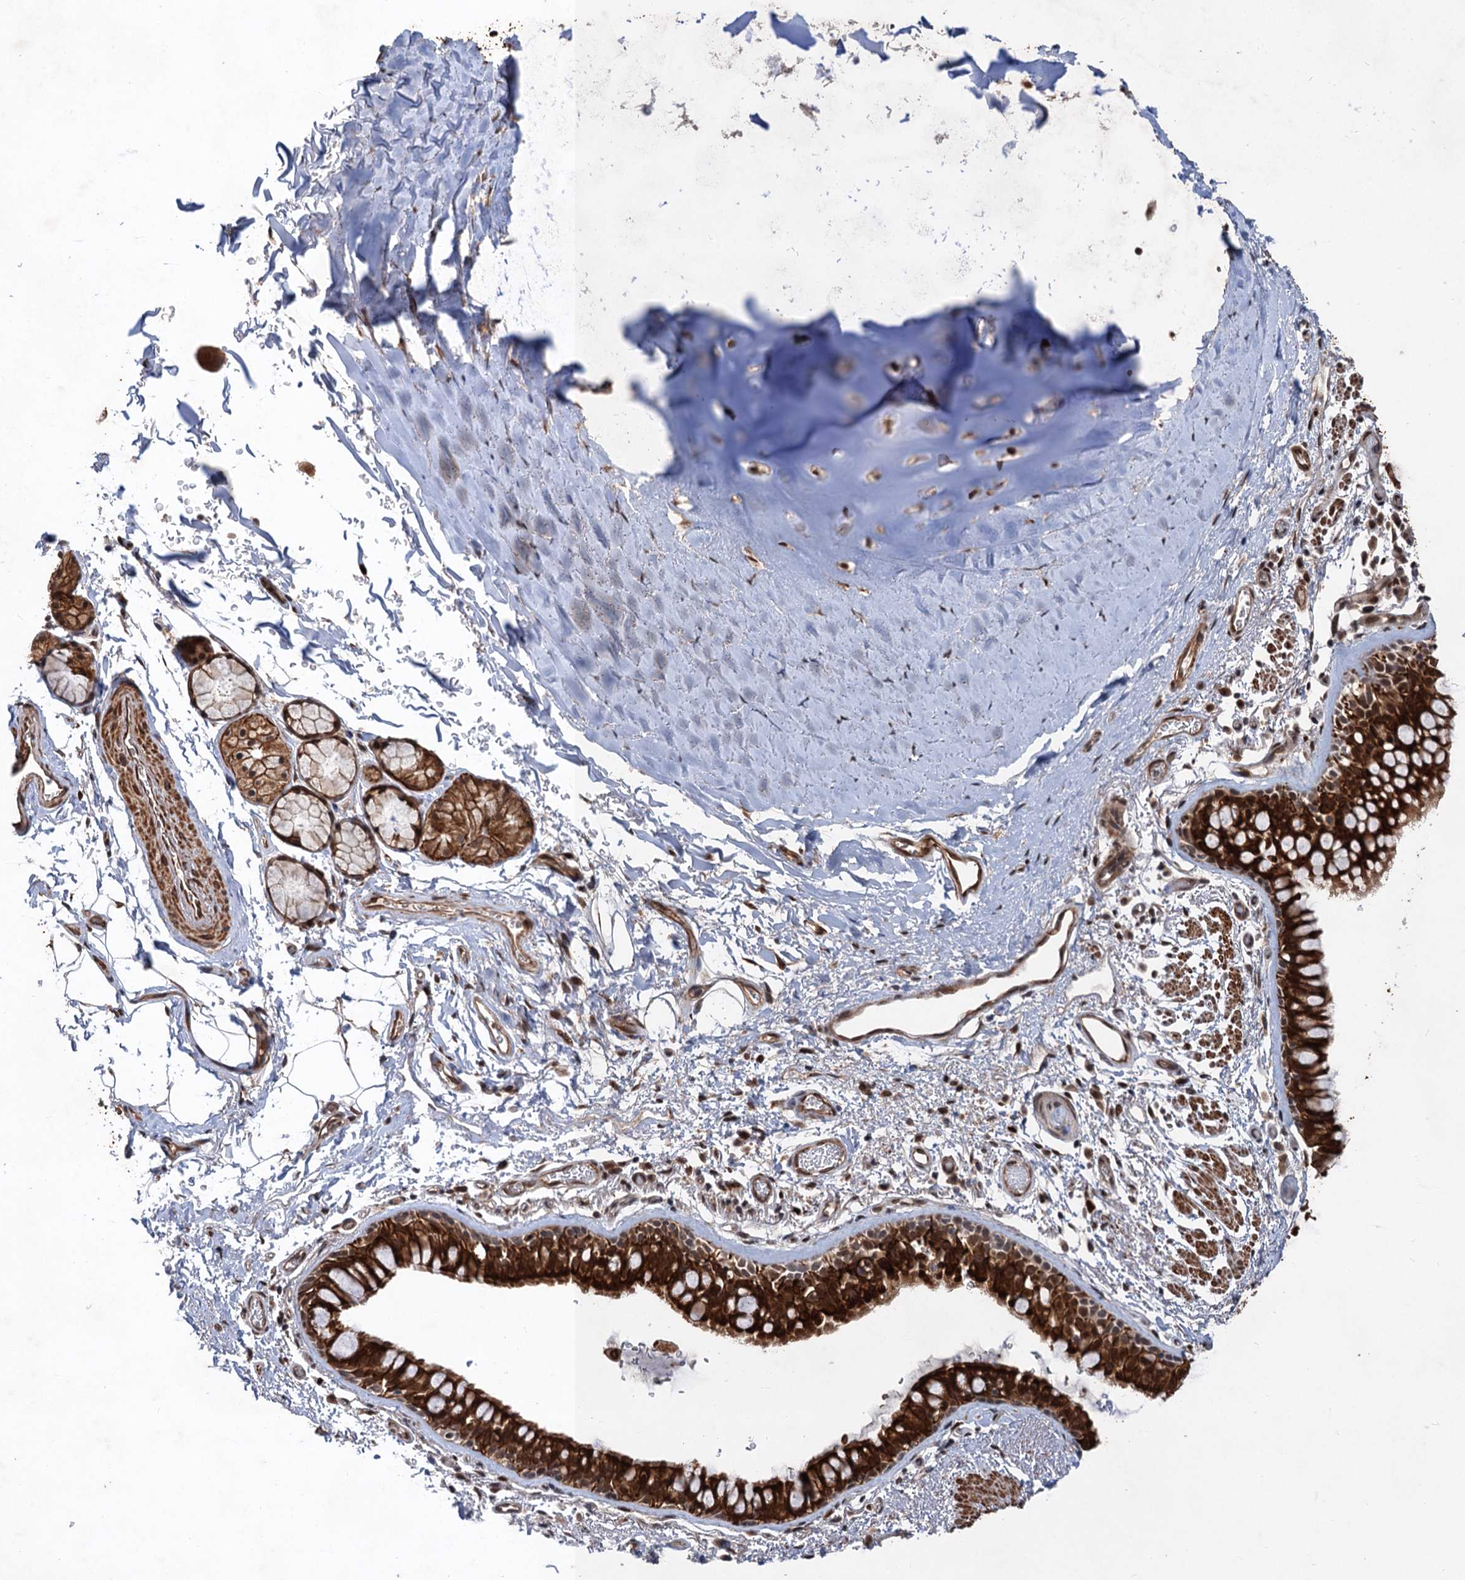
{"staining": {"intensity": "strong", "quantity": ">75%", "location": "cytoplasmic/membranous"}, "tissue": "bronchus", "cell_type": "Respiratory epithelial cells", "image_type": "normal", "snomed": [{"axis": "morphology", "description": "Normal tissue, NOS"}, {"axis": "topography", "description": "Bronchus"}], "caption": "High-magnification brightfield microscopy of unremarkable bronchus stained with DAB (3,3'-diaminobenzidine) (brown) and counterstained with hematoxylin (blue). respiratory epithelial cells exhibit strong cytoplasmic/membranous positivity is identified in about>75% of cells. Nuclei are stained in blue.", "gene": "TTC31", "patient": {"sex": "male", "age": 65}}